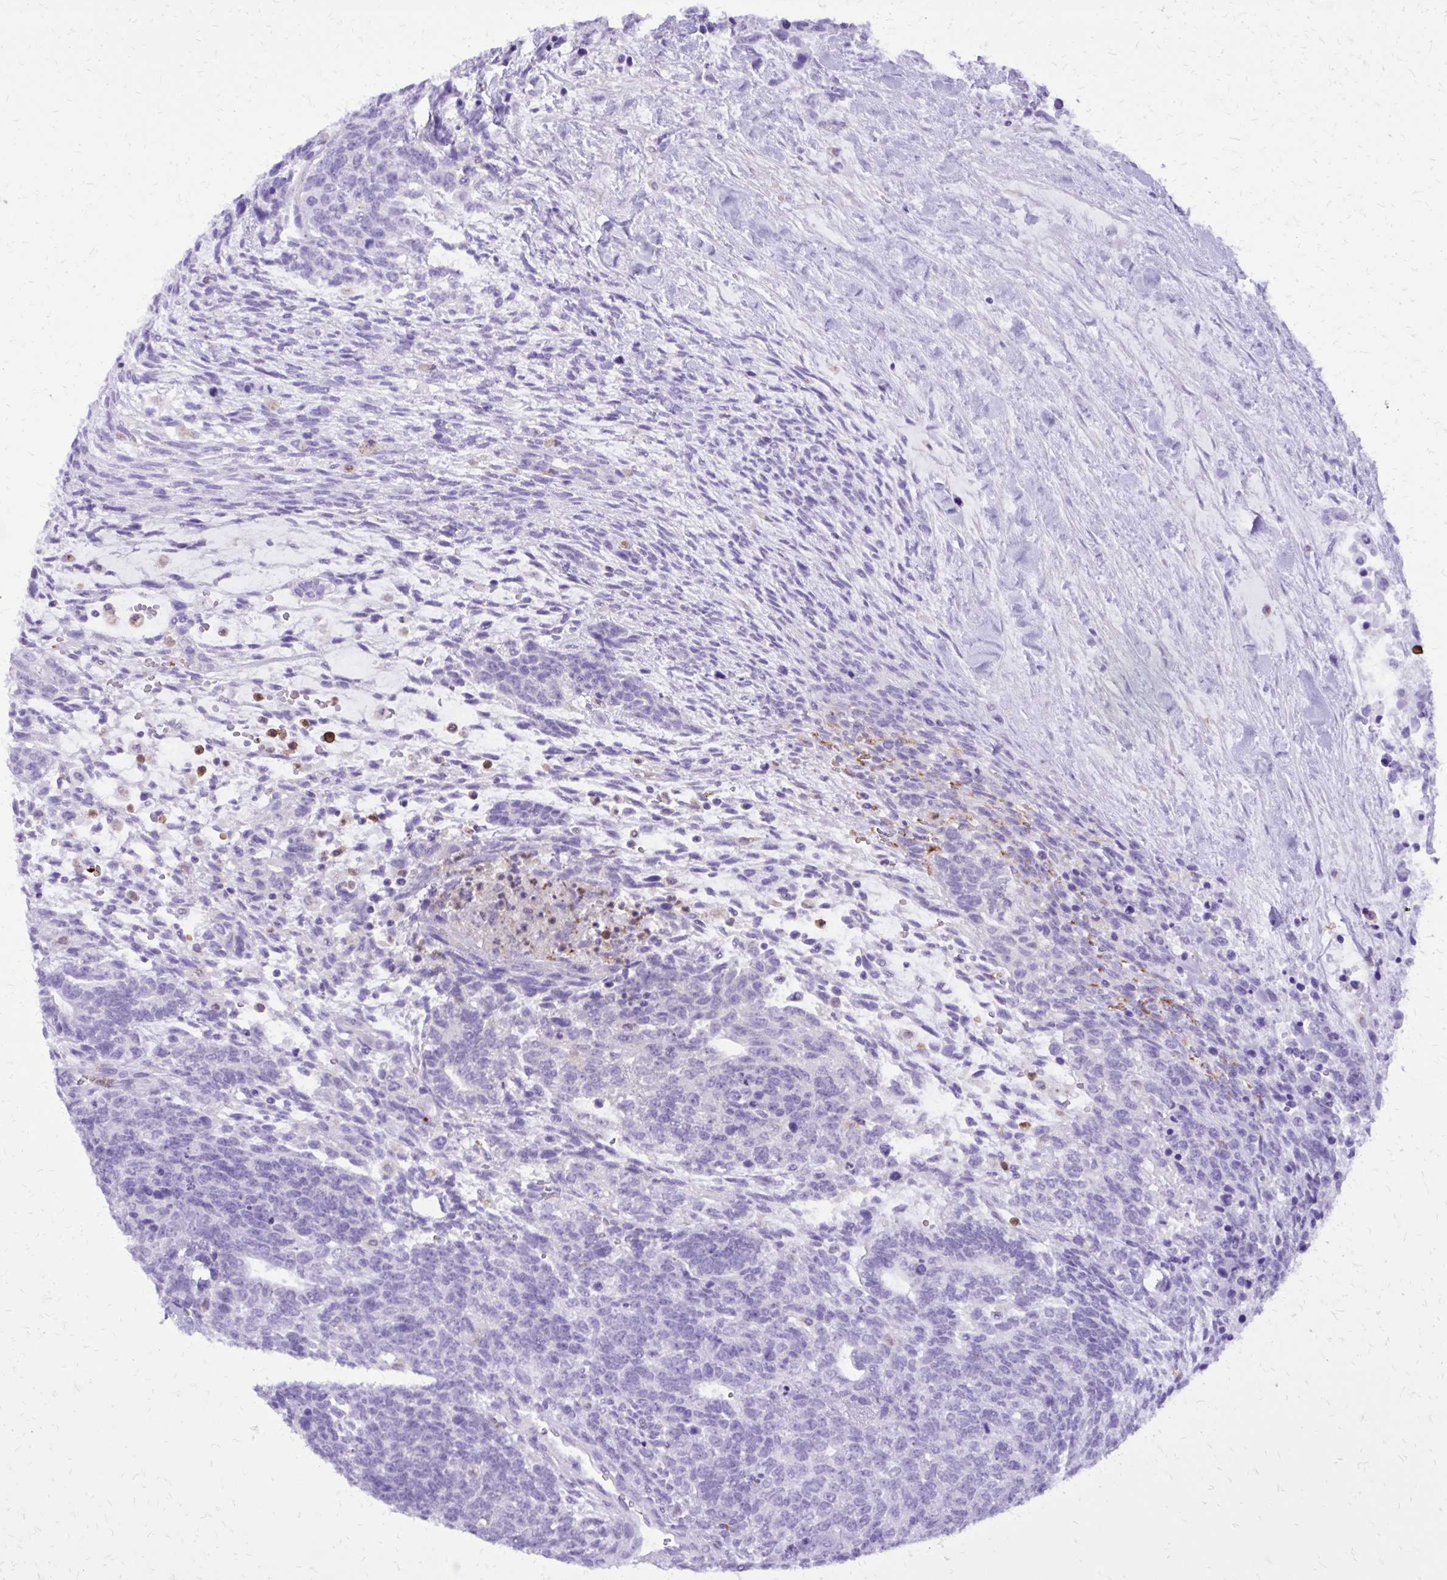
{"staining": {"intensity": "negative", "quantity": "none", "location": "none"}, "tissue": "testis cancer", "cell_type": "Tumor cells", "image_type": "cancer", "snomed": [{"axis": "morphology", "description": "Carcinoma, Embryonal, NOS"}, {"axis": "topography", "description": "Testis"}], "caption": "Immunohistochemistry of testis cancer (embryonal carcinoma) shows no positivity in tumor cells. The staining was performed using DAB to visualize the protein expression in brown, while the nuclei were stained in blue with hematoxylin (Magnification: 20x).", "gene": "CAT", "patient": {"sex": "male", "age": 23}}